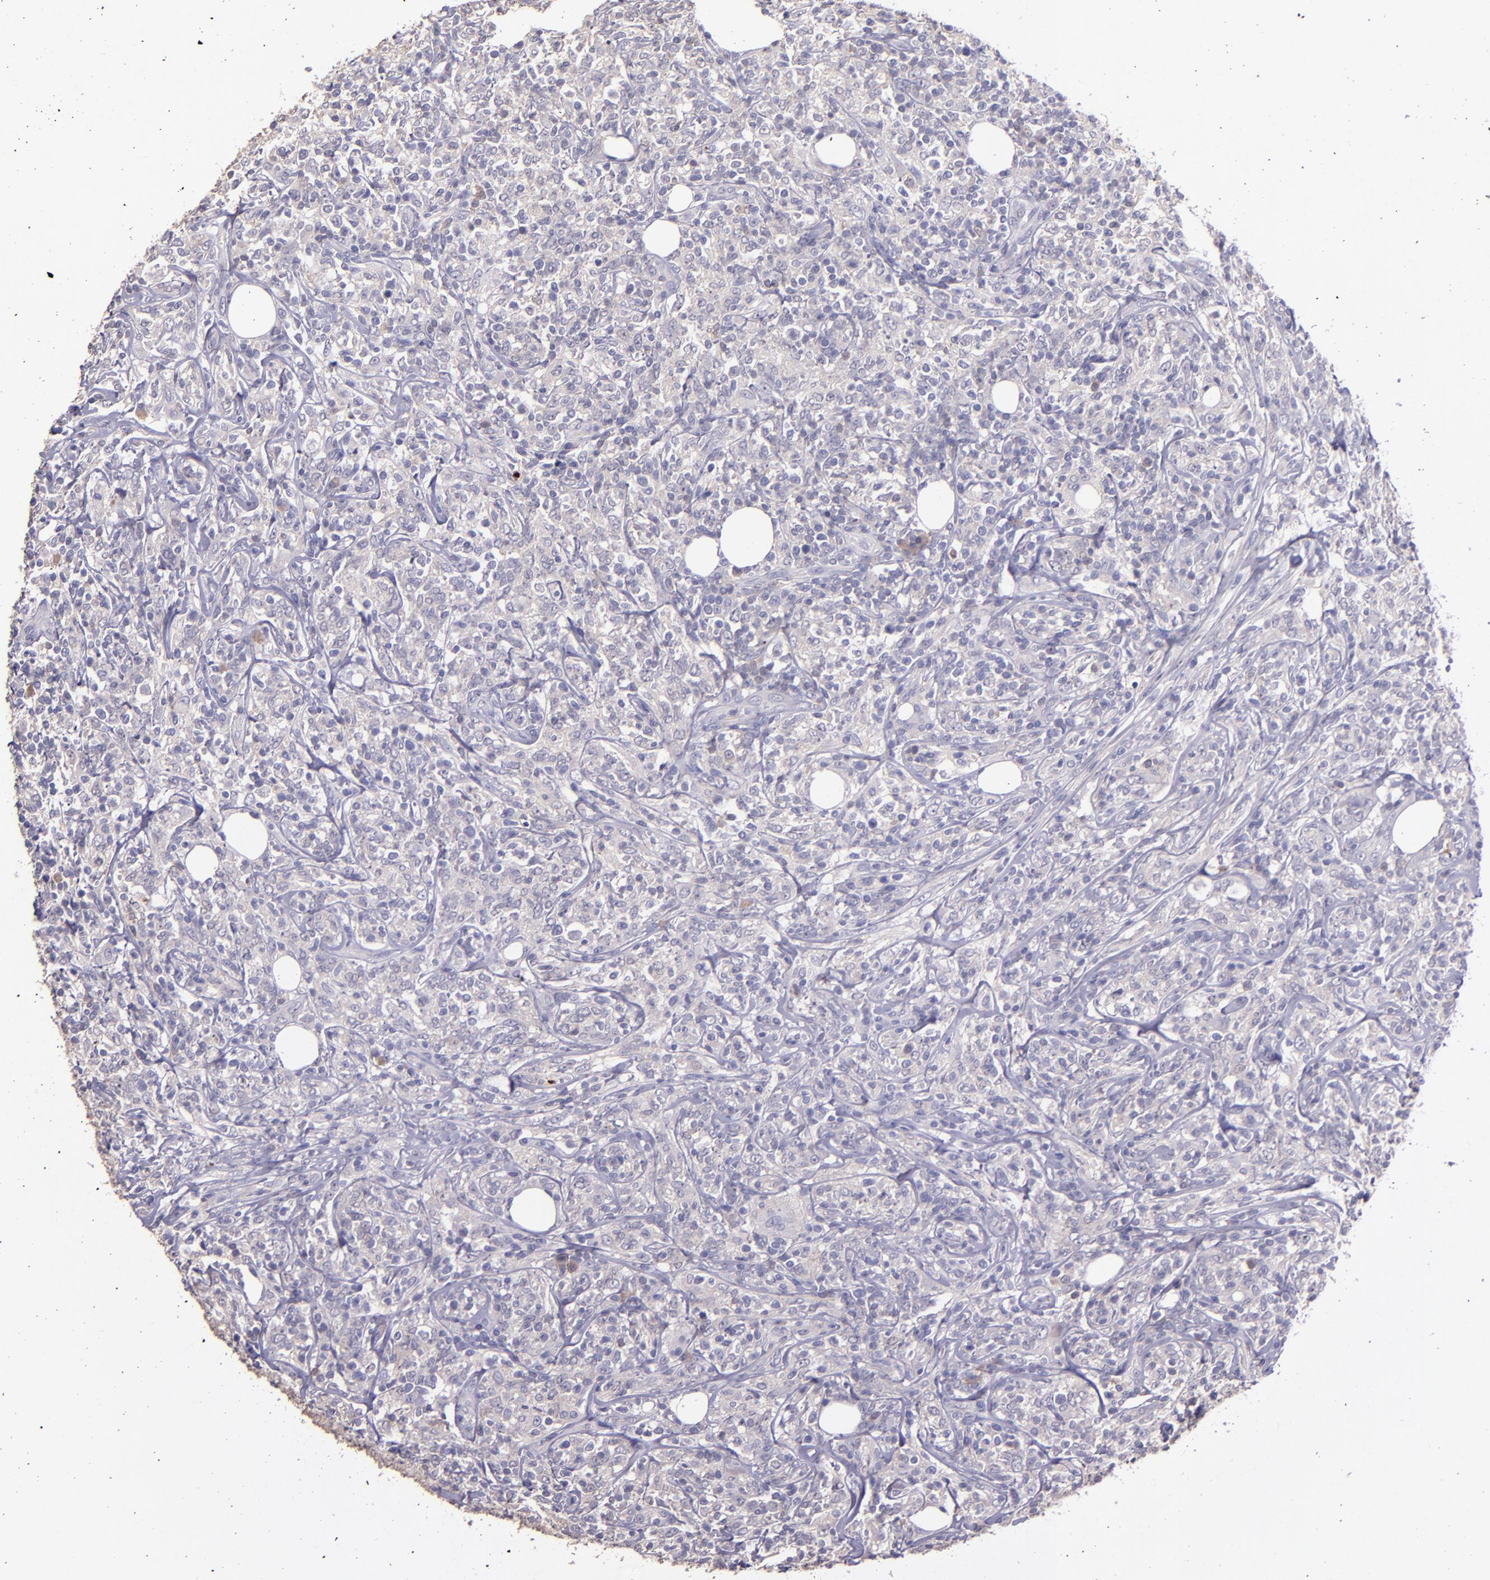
{"staining": {"intensity": "negative", "quantity": "none", "location": "none"}, "tissue": "lymphoma", "cell_type": "Tumor cells", "image_type": "cancer", "snomed": [{"axis": "morphology", "description": "Malignant lymphoma, non-Hodgkin's type, High grade"}, {"axis": "topography", "description": "Lymph node"}], "caption": "Human lymphoma stained for a protein using IHC reveals no staining in tumor cells.", "gene": "PAPPA", "patient": {"sex": "female", "age": 84}}